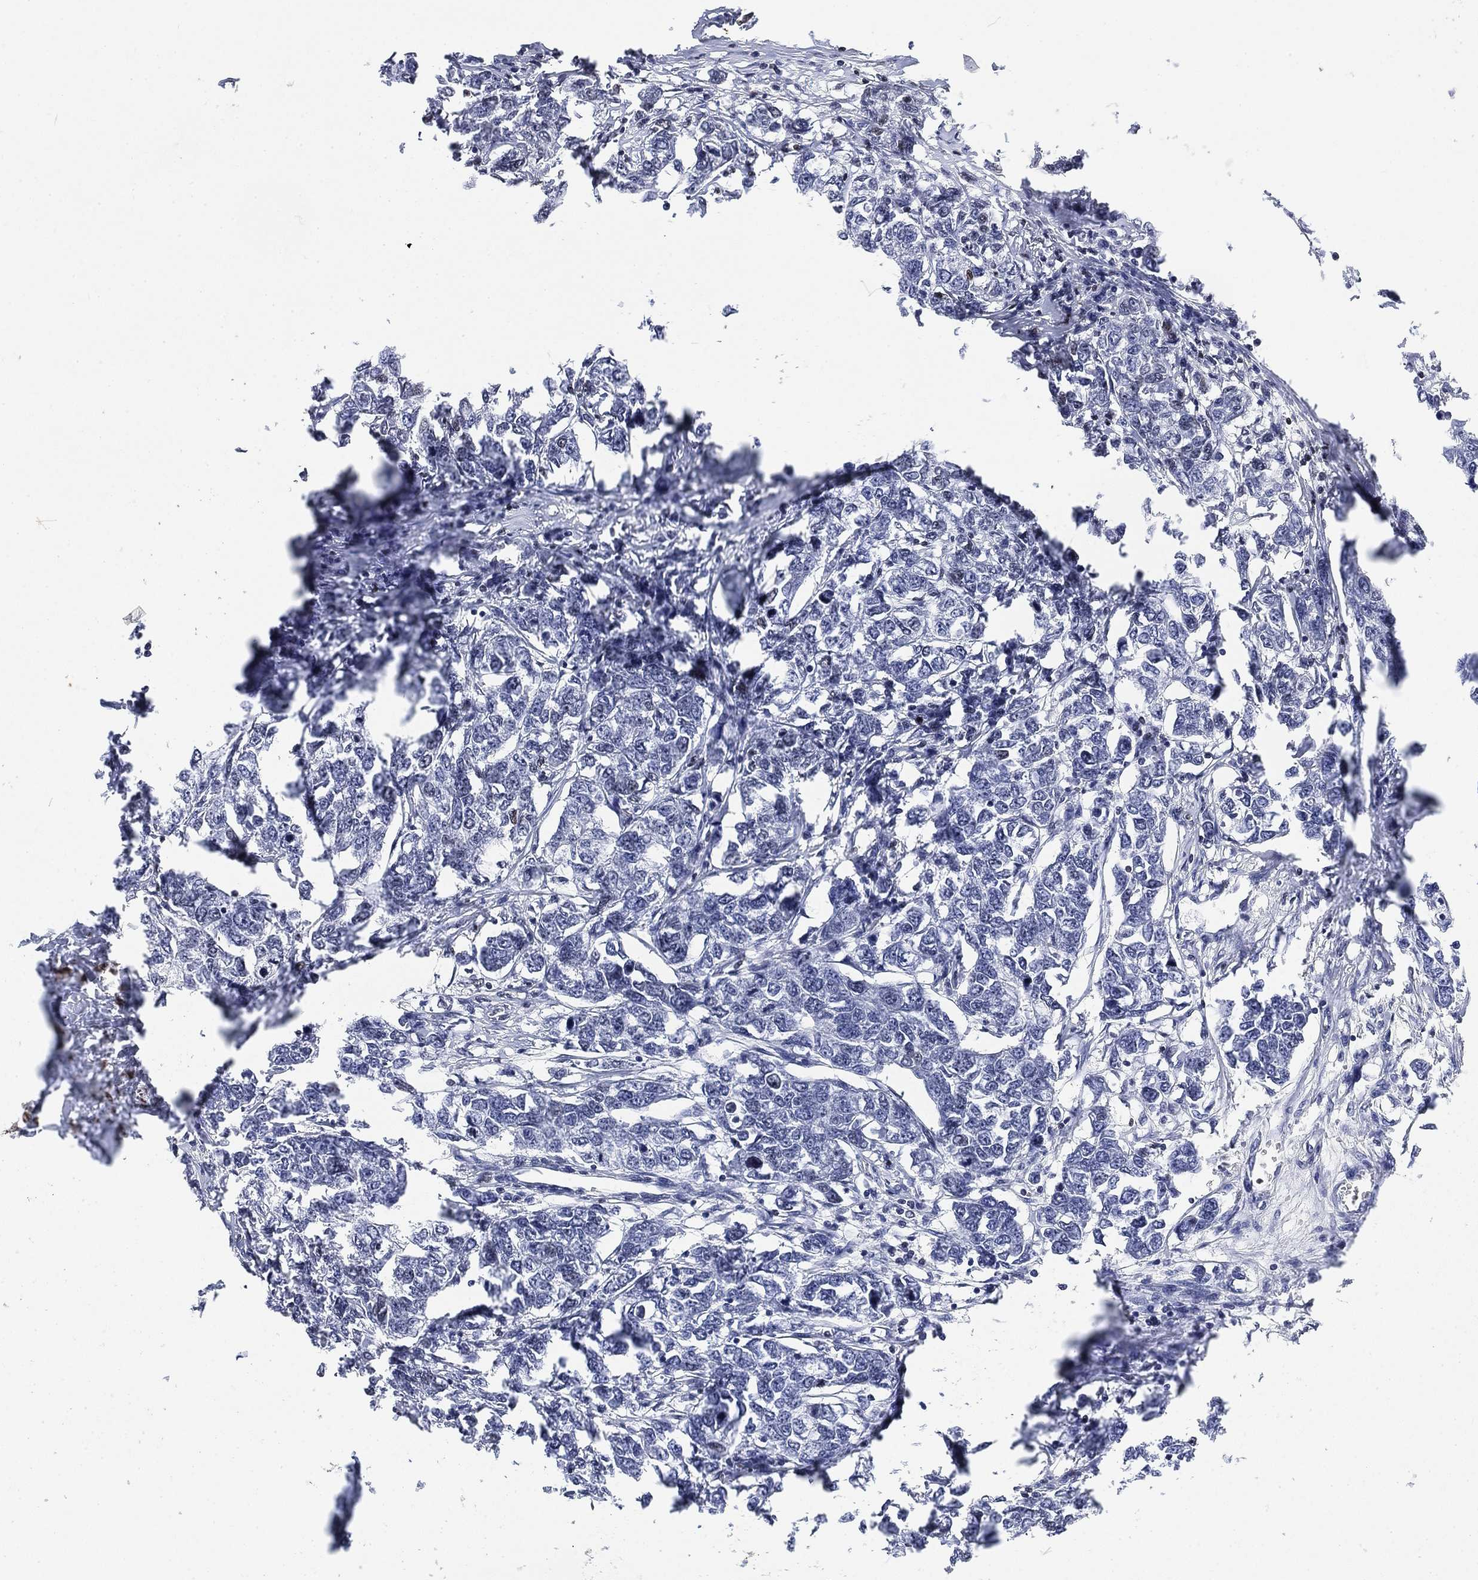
{"staining": {"intensity": "moderate", "quantity": "25%-75%", "location": "nuclear"}, "tissue": "breast cancer", "cell_type": "Tumor cells", "image_type": "cancer", "snomed": [{"axis": "morphology", "description": "Duct carcinoma"}, {"axis": "topography", "description": "Breast"}], "caption": "The image demonstrates immunohistochemical staining of breast intraductal carcinoma. There is moderate nuclear expression is present in approximately 25%-75% of tumor cells. The protein of interest is stained brown, and the nuclei are stained in blue (DAB IHC with brightfield microscopy, high magnification).", "gene": "H1-10", "patient": {"sex": "female", "age": 88}}